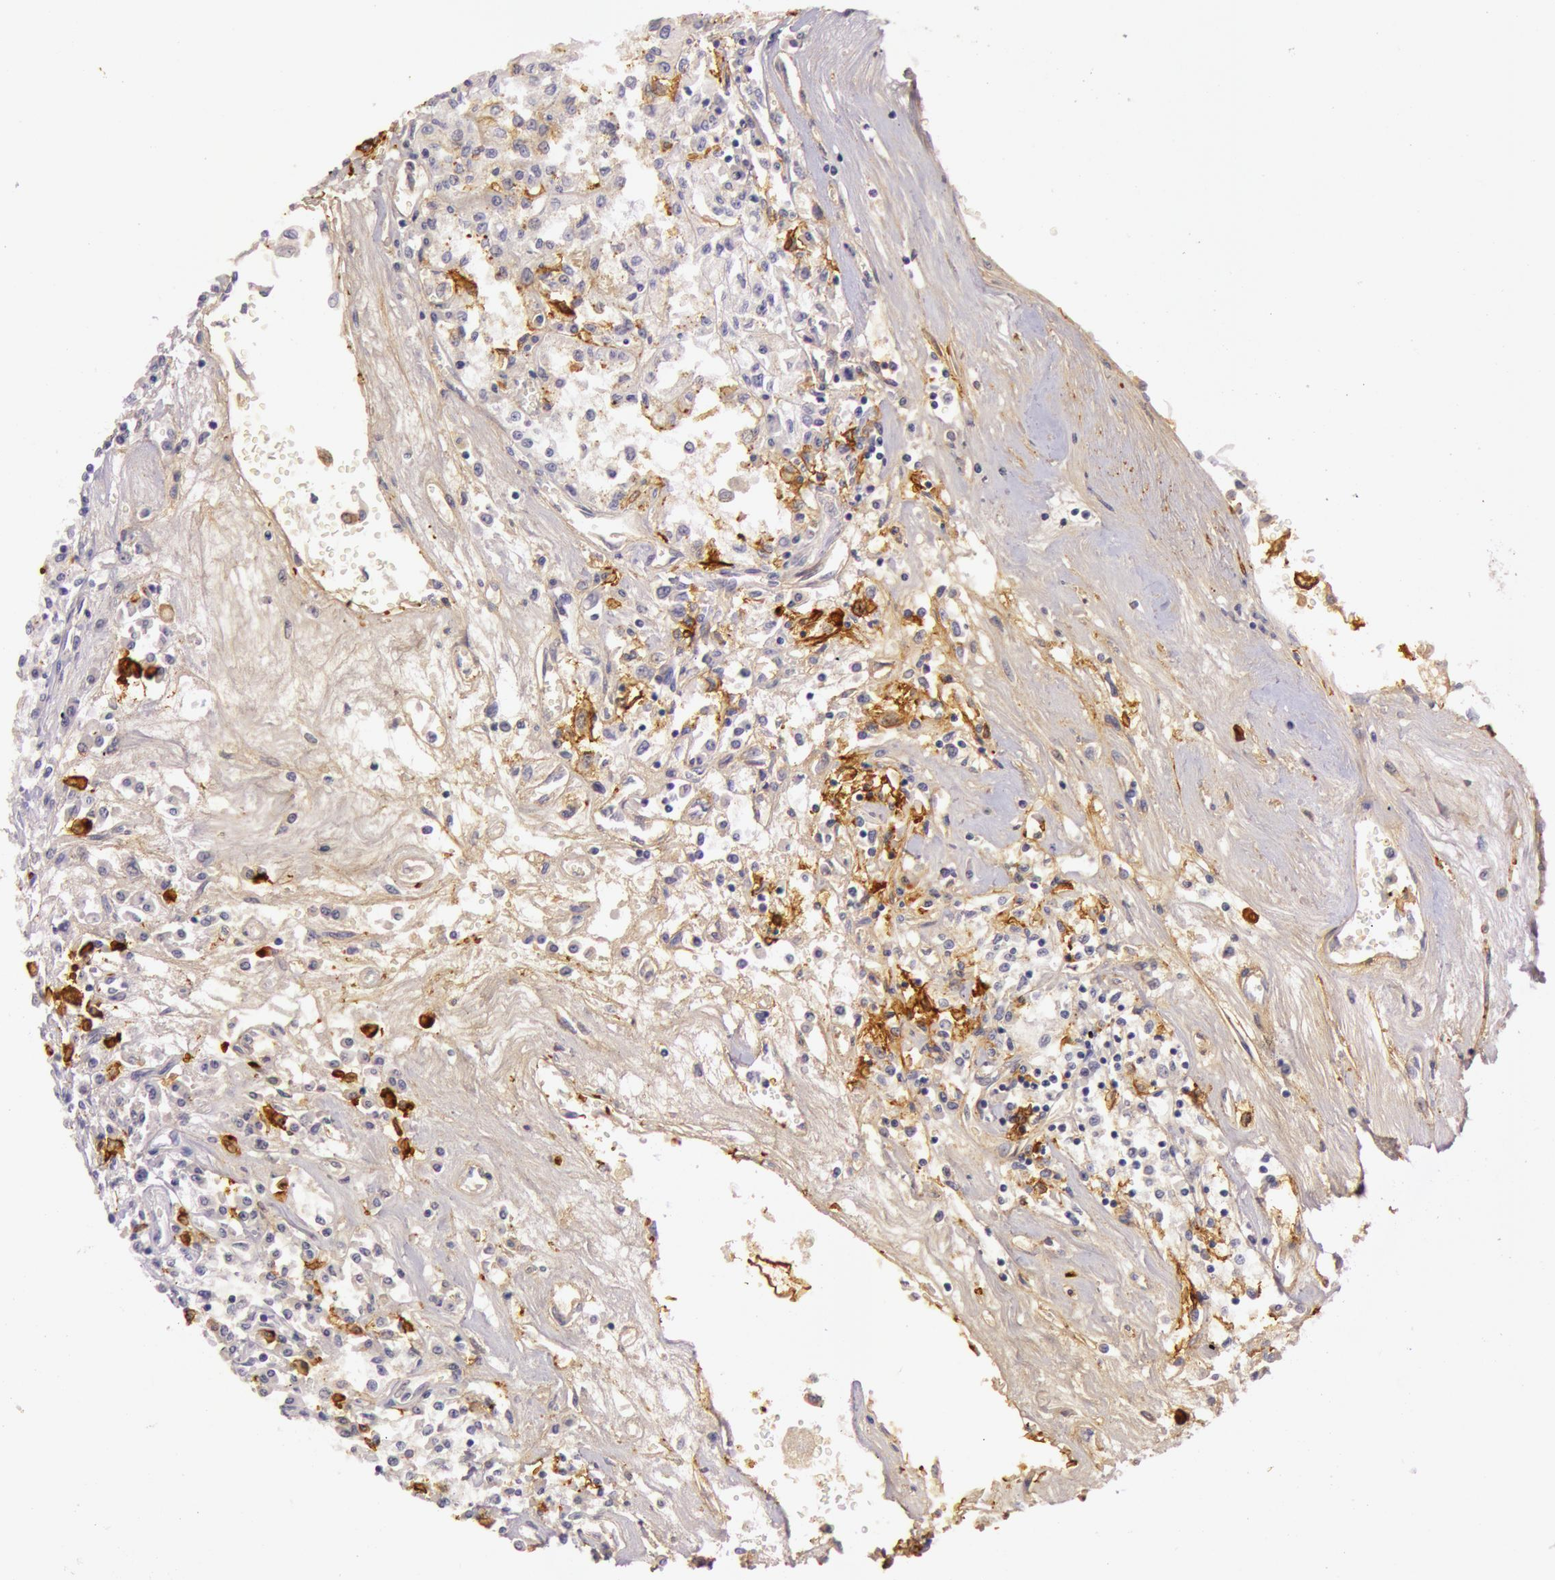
{"staining": {"intensity": "negative", "quantity": "none", "location": "none"}, "tissue": "renal cancer", "cell_type": "Tumor cells", "image_type": "cancer", "snomed": [{"axis": "morphology", "description": "Adenocarcinoma, NOS"}, {"axis": "topography", "description": "Kidney"}], "caption": "High magnification brightfield microscopy of adenocarcinoma (renal) stained with DAB (3,3'-diaminobenzidine) (brown) and counterstained with hematoxylin (blue): tumor cells show no significant staining.", "gene": "C4BPA", "patient": {"sex": "male", "age": 78}}